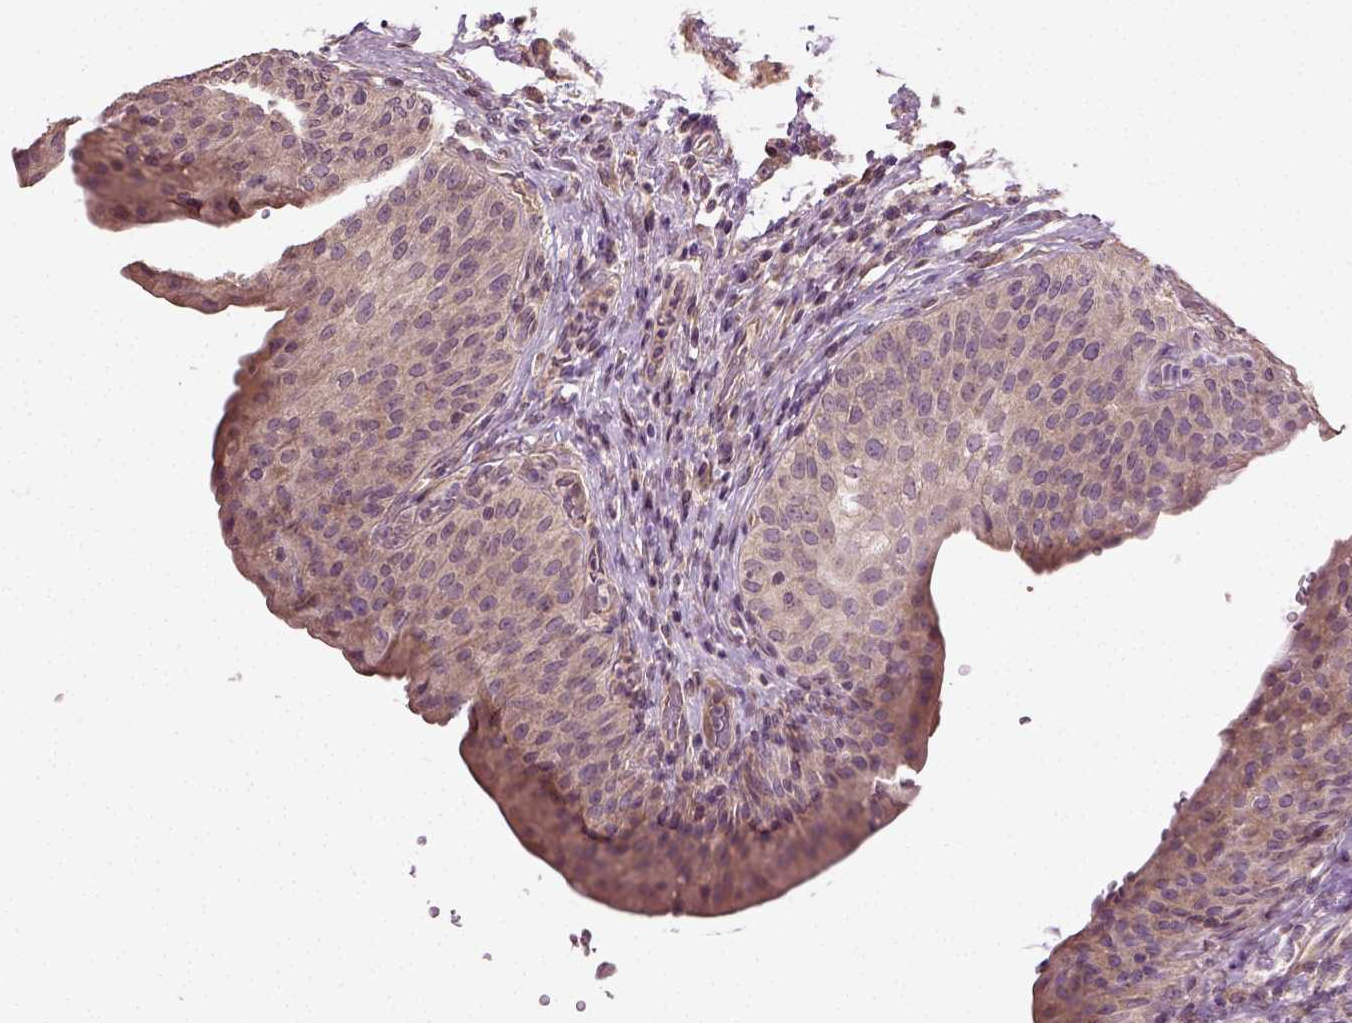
{"staining": {"intensity": "moderate", "quantity": "25%-75%", "location": "cytoplasmic/membranous"}, "tissue": "urinary bladder", "cell_type": "Urothelial cells", "image_type": "normal", "snomed": [{"axis": "morphology", "description": "Normal tissue, NOS"}, {"axis": "topography", "description": "Urinary bladder"}], "caption": "Immunohistochemical staining of benign urinary bladder reveals moderate cytoplasmic/membranous protein positivity in approximately 25%-75% of urothelial cells. Using DAB (3,3'-diaminobenzidine) (brown) and hematoxylin (blue) stains, captured at high magnification using brightfield microscopy.", "gene": "ERV3", "patient": {"sex": "male", "age": 66}}